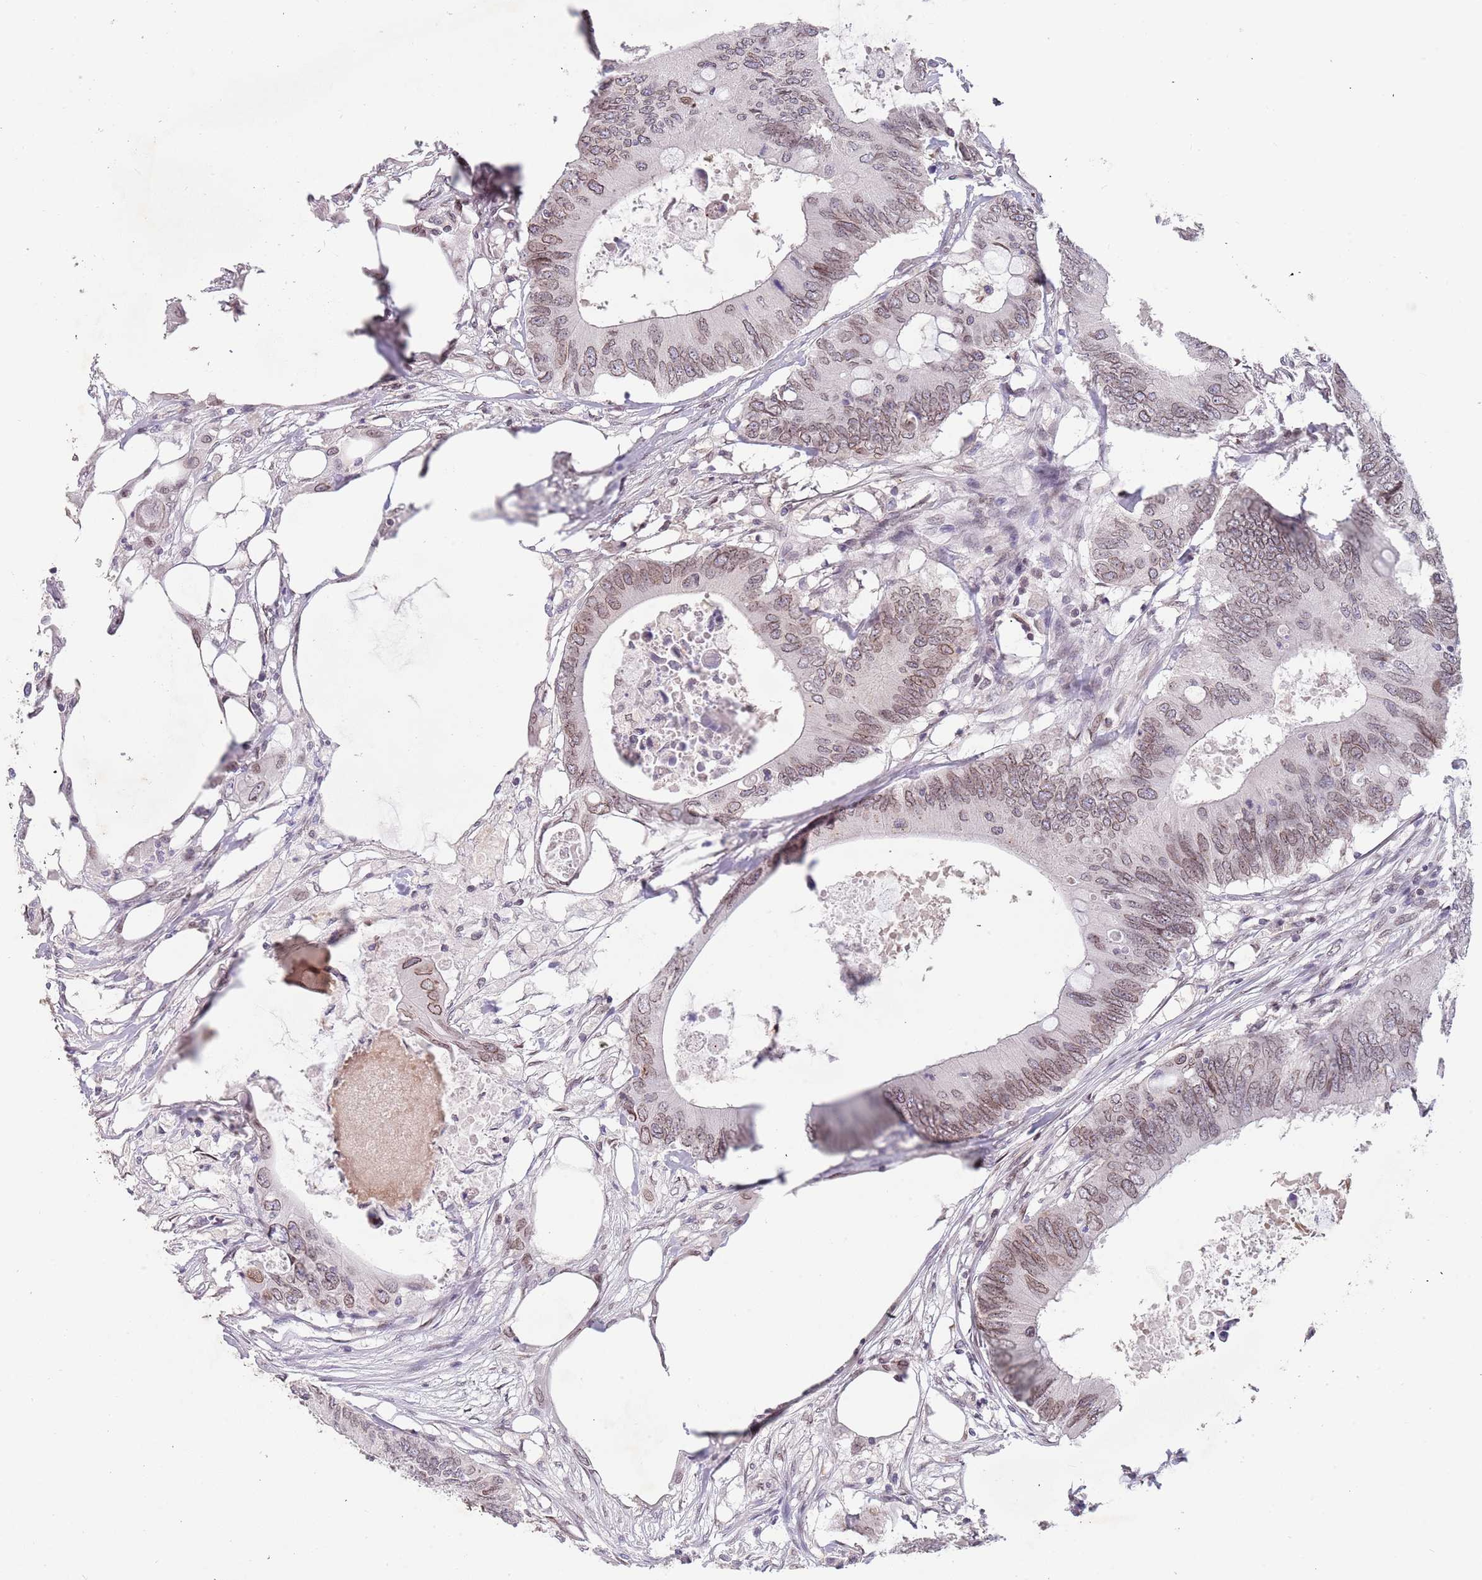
{"staining": {"intensity": "moderate", "quantity": ">75%", "location": "cytoplasmic/membranous,nuclear"}, "tissue": "colorectal cancer", "cell_type": "Tumor cells", "image_type": "cancer", "snomed": [{"axis": "morphology", "description": "Adenocarcinoma, NOS"}, {"axis": "topography", "description": "Colon"}], "caption": "The histopathology image shows immunohistochemical staining of colorectal cancer (adenocarcinoma). There is moderate cytoplasmic/membranous and nuclear staining is seen in approximately >75% of tumor cells.", "gene": "KLHDC2", "patient": {"sex": "male", "age": 71}}